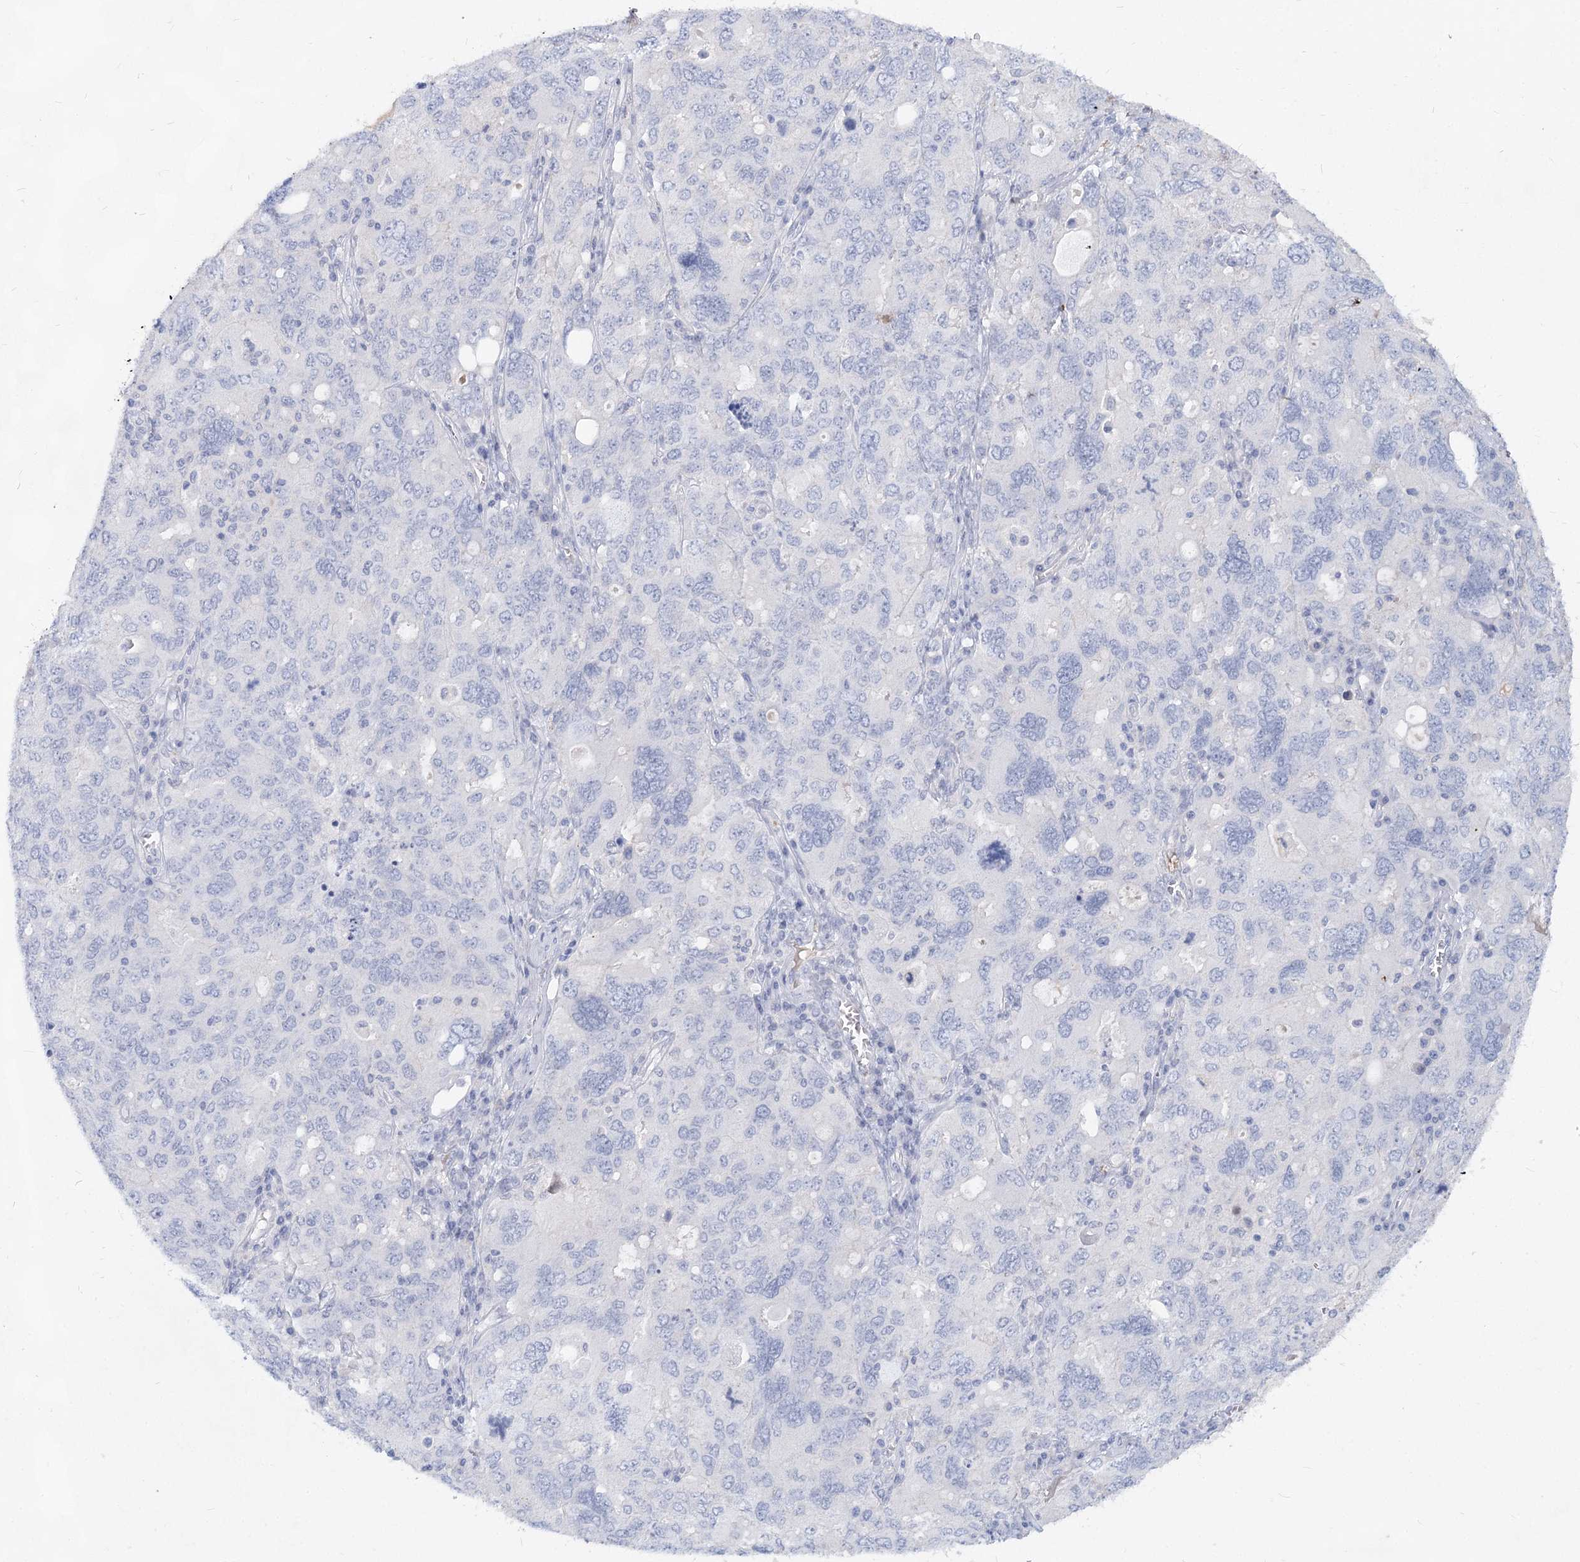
{"staining": {"intensity": "negative", "quantity": "none", "location": "none"}, "tissue": "ovarian cancer", "cell_type": "Tumor cells", "image_type": "cancer", "snomed": [{"axis": "morphology", "description": "Carcinoma, endometroid"}, {"axis": "topography", "description": "Ovary"}], "caption": "DAB (3,3'-diaminobenzidine) immunohistochemical staining of ovarian cancer shows no significant expression in tumor cells. The staining was performed using DAB to visualize the protein expression in brown, while the nuclei were stained in blue with hematoxylin (Magnification: 20x).", "gene": "TASOR2", "patient": {"sex": "female", "age": 62}}